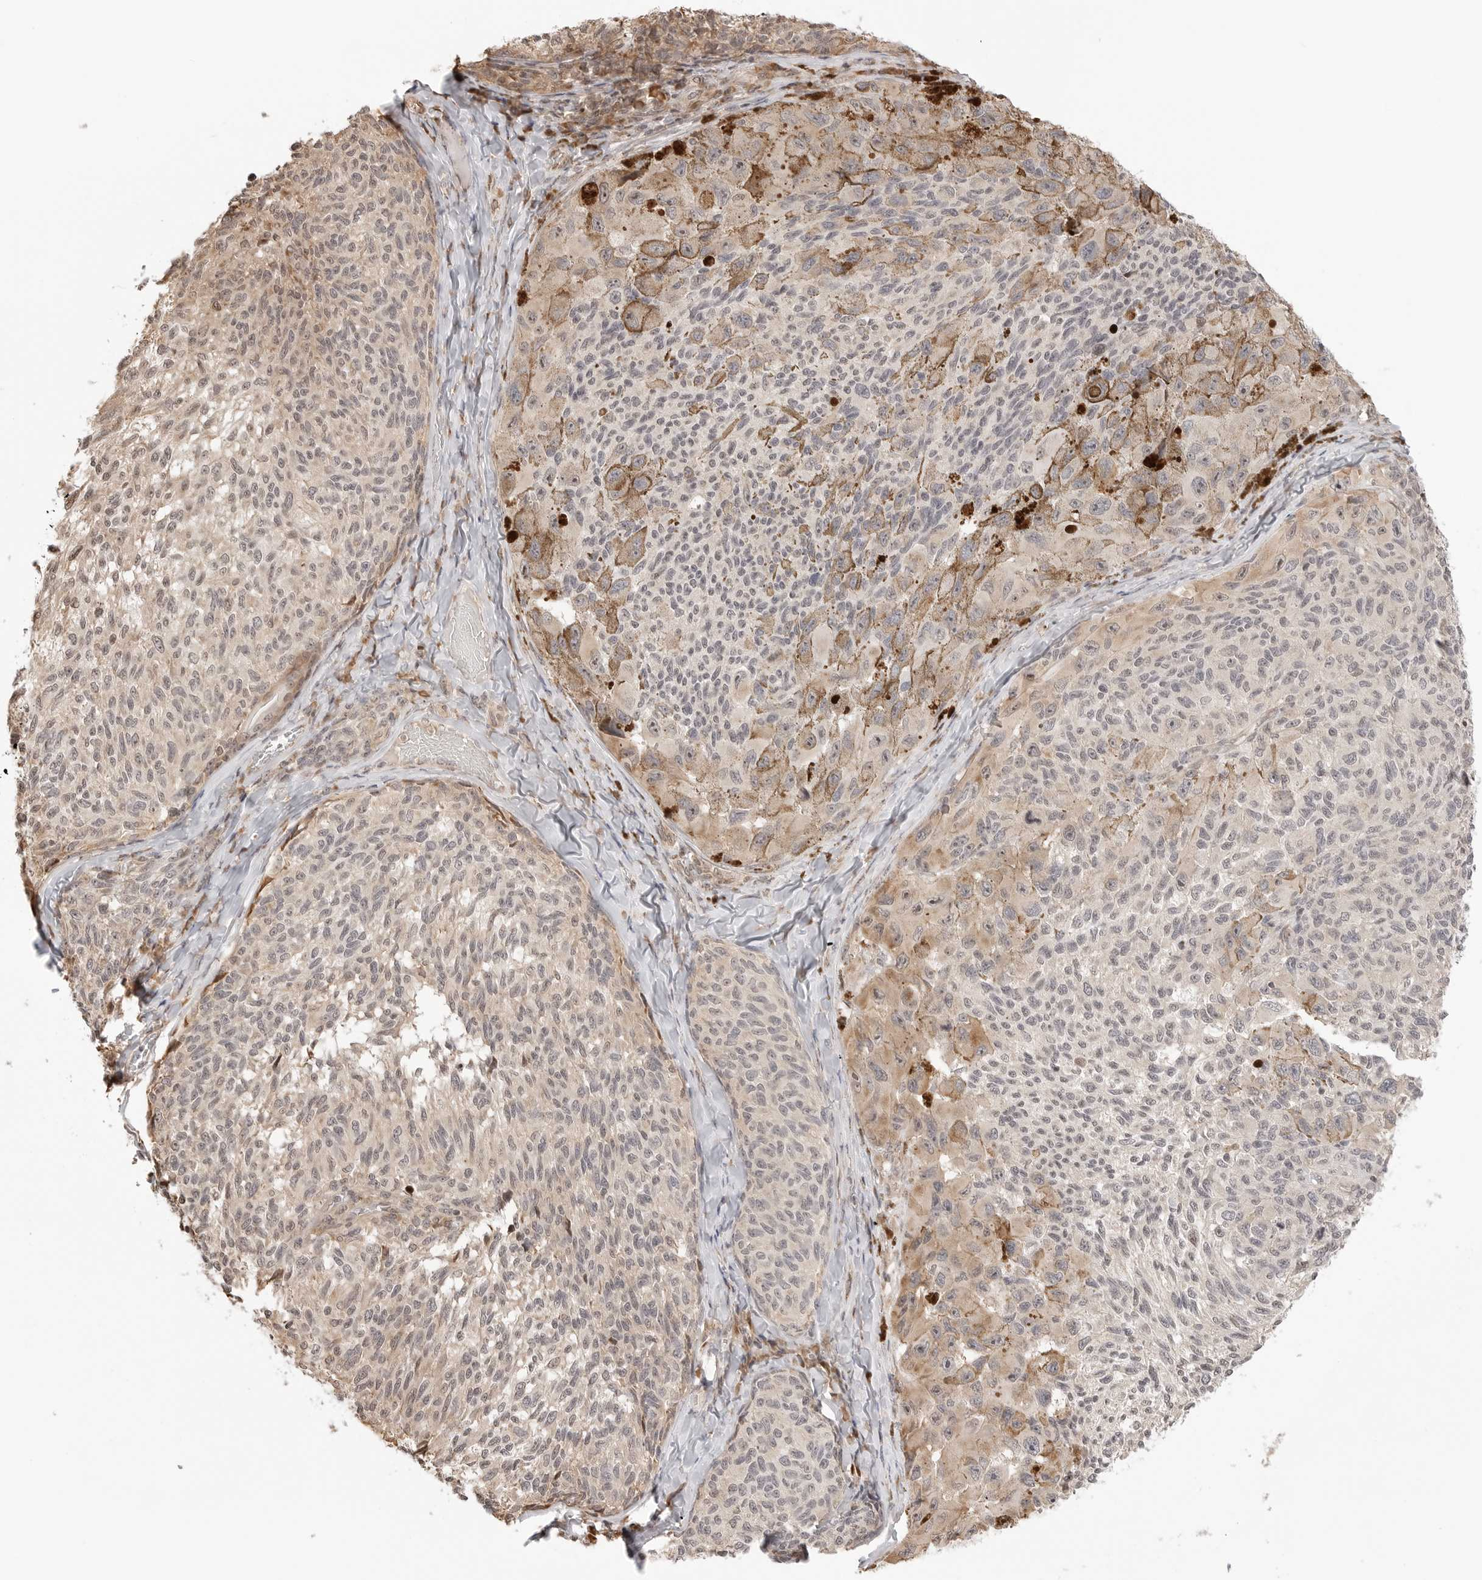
{"staining": {"intensity": "weak", "quantity": "25%-75%", "location": "cytoplasmic/membranous,nuclear"}, "tissue": "melanoma", "cell_type": "Tumor cells", "image_type": "cancer", "snomed": [{"axis": "morphology", "description": "Malignant melanoma, NOS"}, {"axis": "topography", "description": "Skin"}], "caption": "Protein staining exhibits weak cytoplasmic/membranous and nuclear expression in approximately 25%-75% of tumor cells in malignant melanoma.", "gene": "FKBP14", "patient": {"sex": "female", "age": 73}}